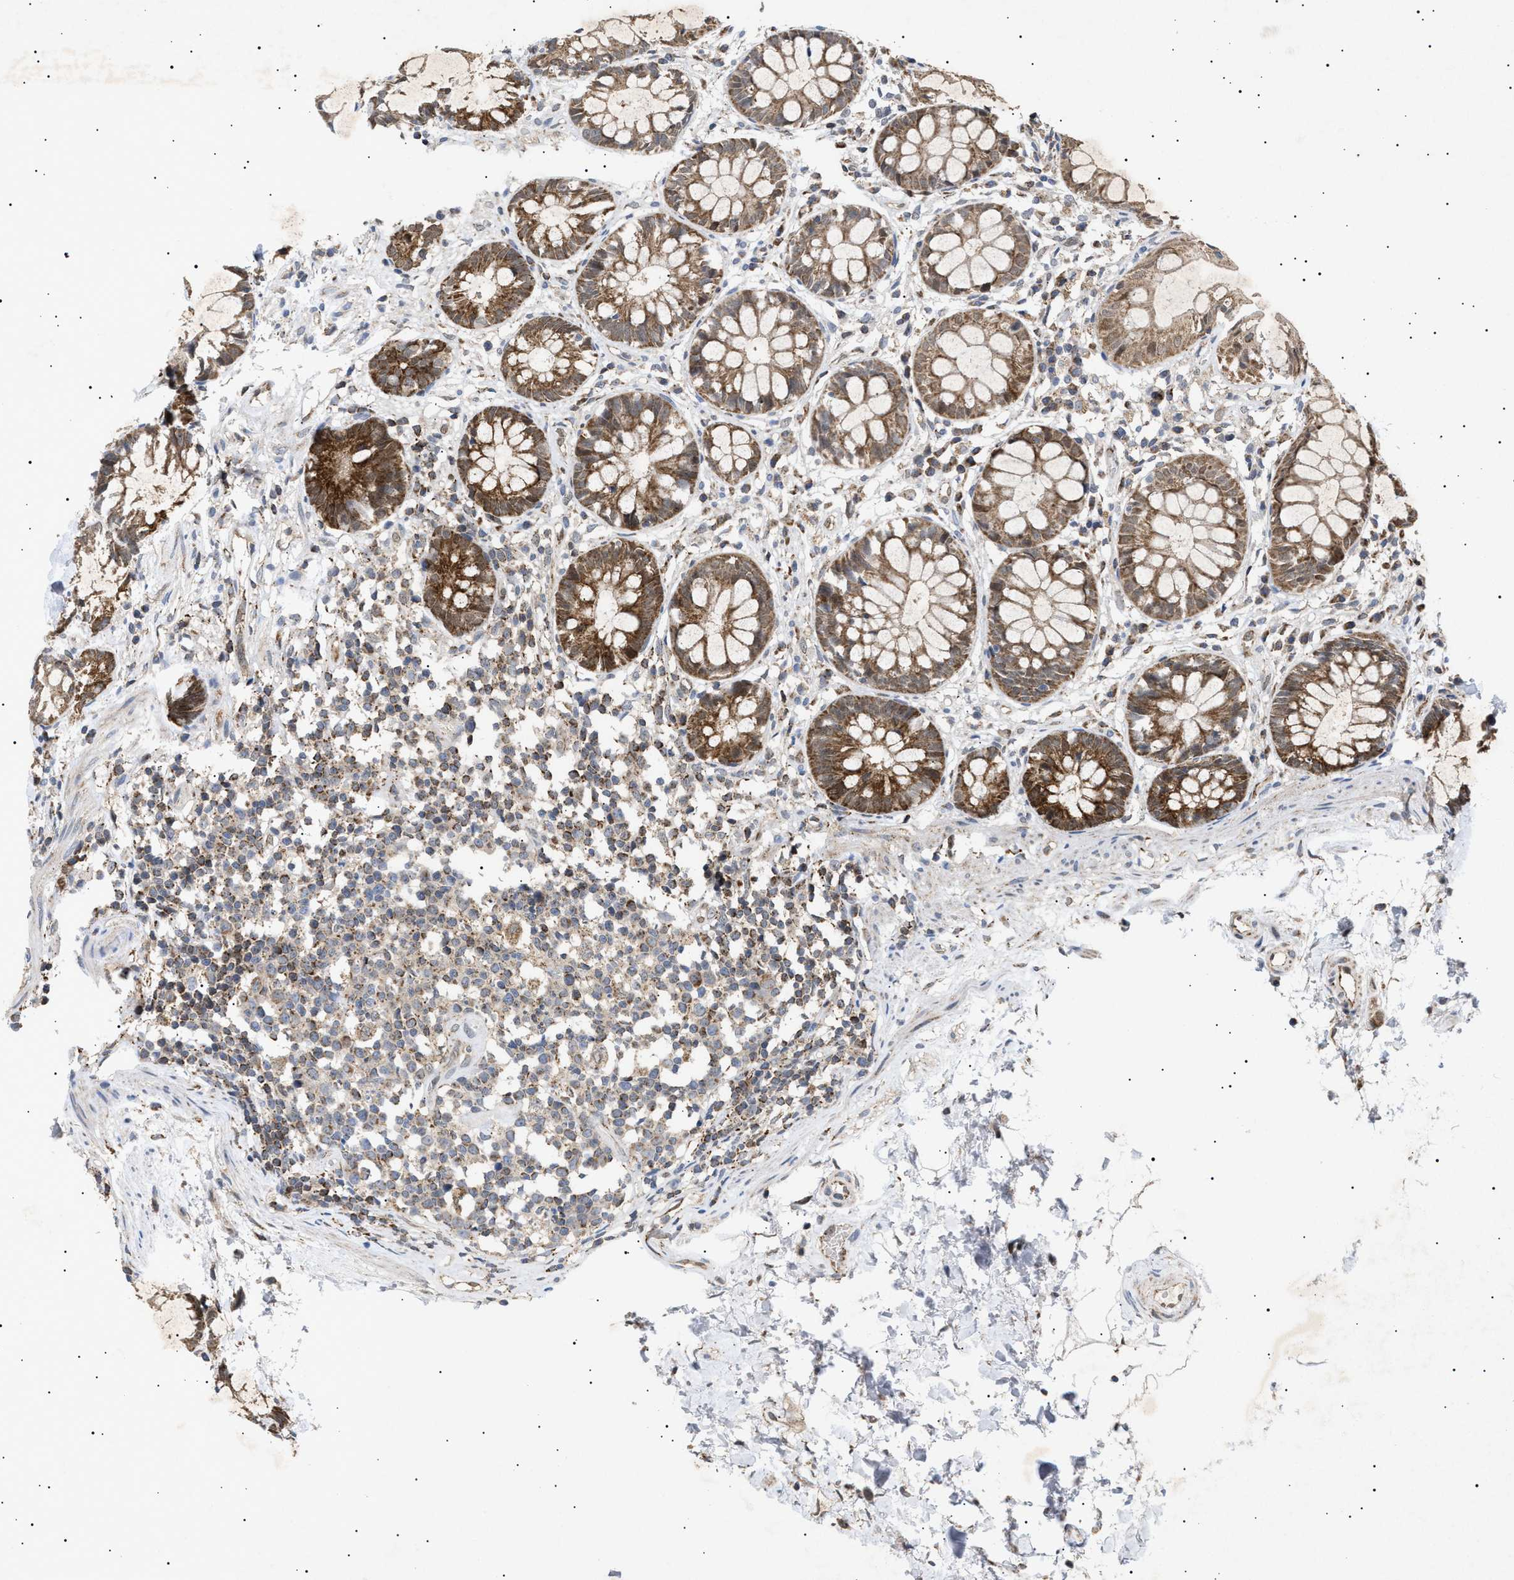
{"staining": {"intensity": "moderate", "quantity": ">75%", "location": "cytoplasmic/membranous"}, "tissue": "rectum", "cell_type": "Glandular cells", "image_type": "normal", "snomed": [{"axis": "morphology", "description": "Normal tissue, NOS"}, {"axis": "topography", "description": "Rectum"}], "caption": "A brown stain shows moderate cytoplasmic/membranous staining of a protein in glandular cells of benign human rectum.", "gene": "SIRT5", "patient": {"sex": "male", "age": 64}}